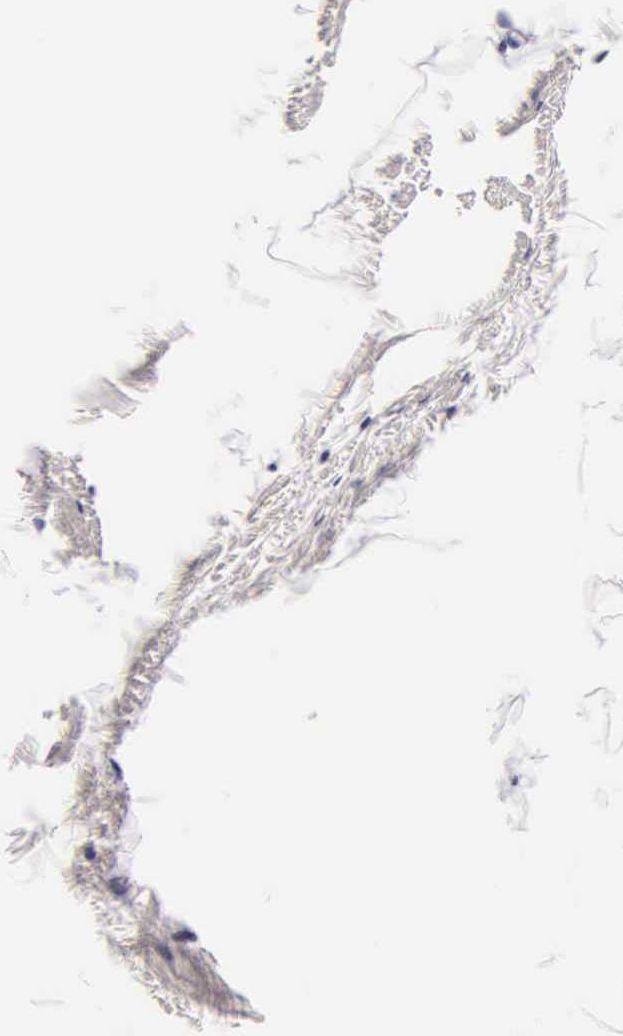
{"staining": {"intensity": "negative", "quantity": "none", "location": "none"}, "tissue": "adipose tissue", "cell_type": "Adipocytes", "image_type": "normal", "snomed": [{"axis": "morphology", "description": "Normal tissue, NOS"}, {"axis": "topography", "description": "Breast"}], "caption": "A high-resolution photomicrograph shows immunohistochemistry staining of normal adipose tissue, which reveals no significant expression in adipocytes. (Immunohistochemistry (ihc), brightfield microscopy, high magnification).", "gene": "DGCR2", "patient": {"sex": "female", "age": 45}}